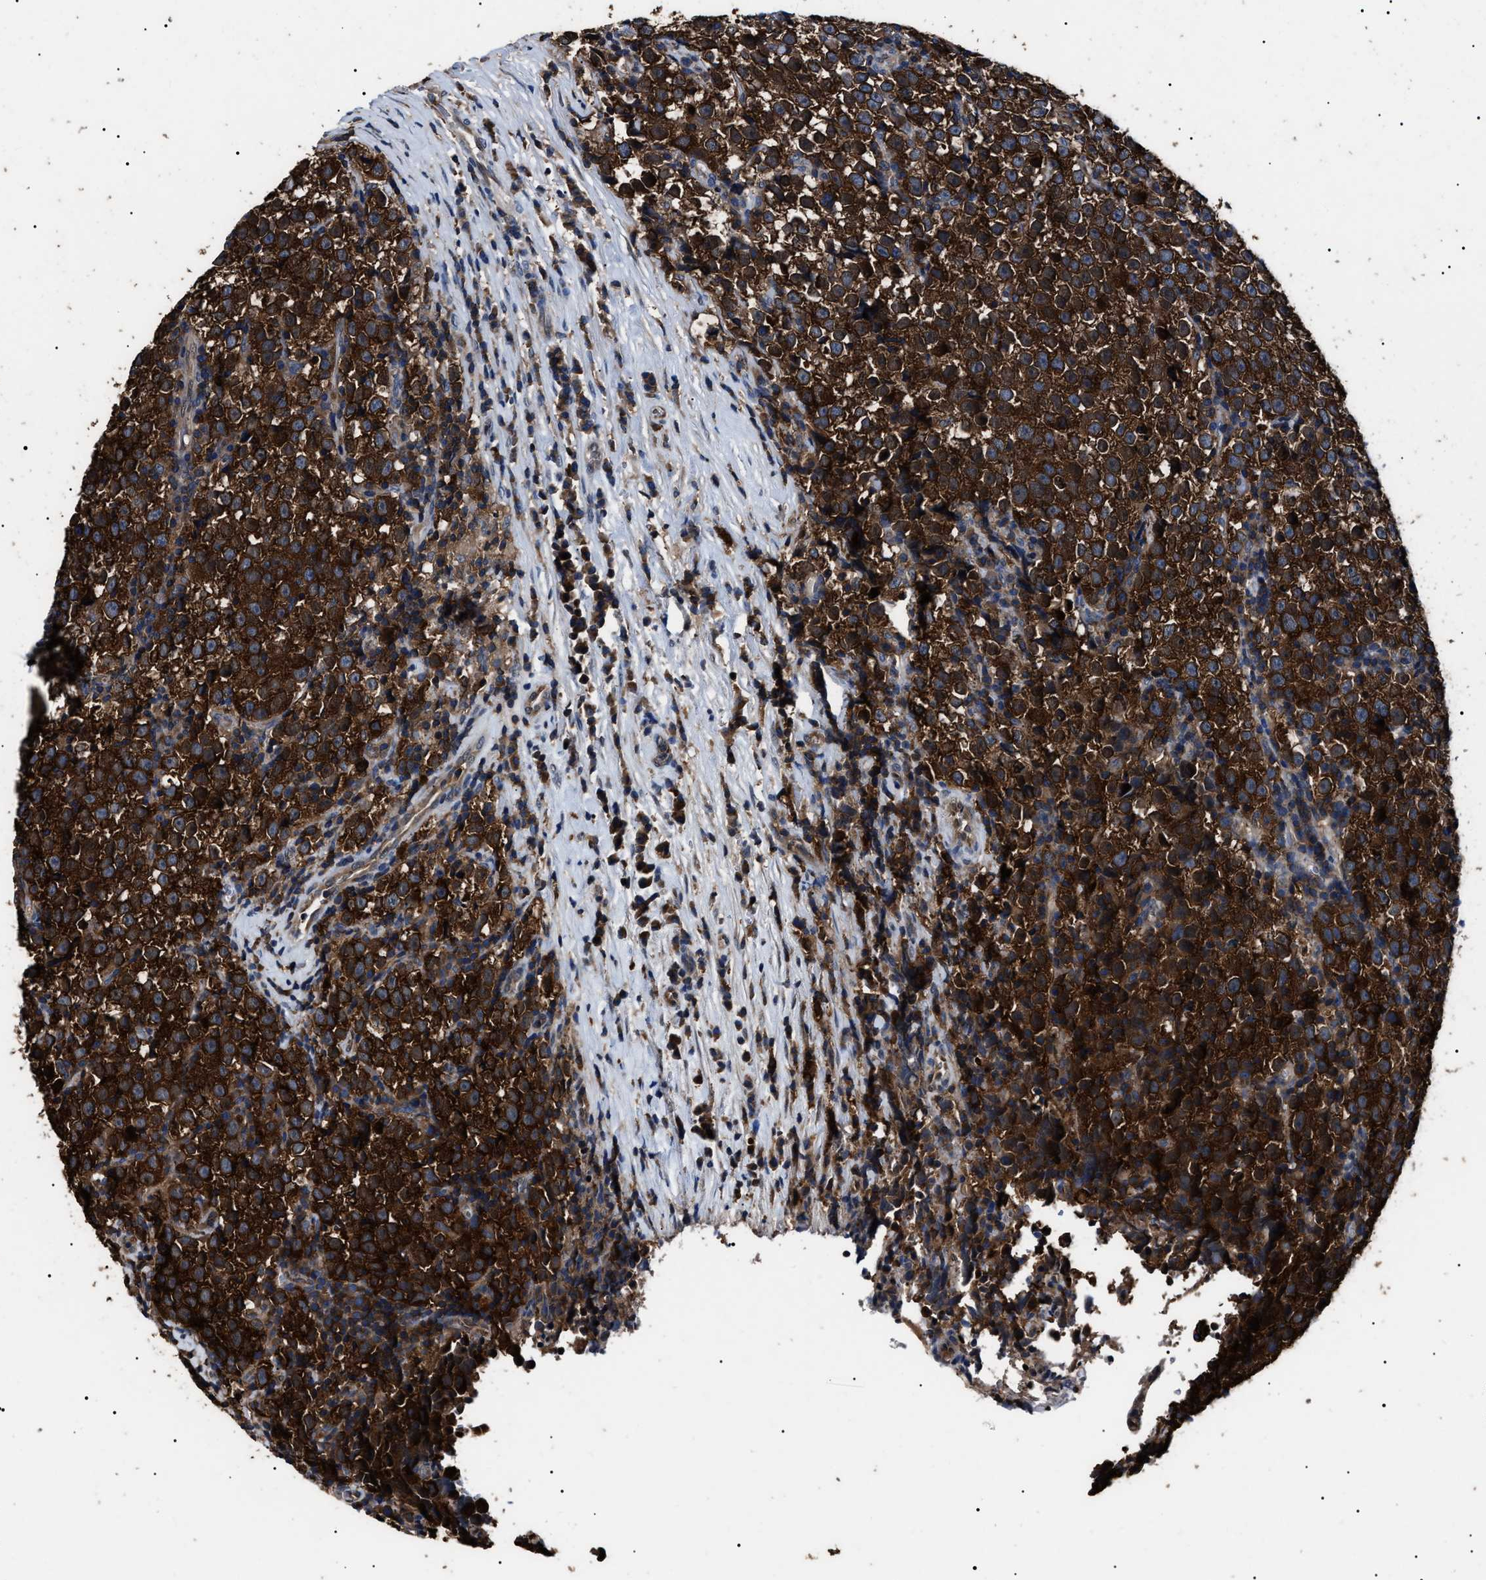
{"staining": {"intensity": "strong", "quantity": ">75%", "location": "cytoplasmic/membranous"}, "tissue": "testis cancer", "cell_type": "Tumor cells", "image_type": "cancer", "snomed": [{"axis": "morphology", "description": "Normal tissue, NOS"}, {"axis": "morphology", "description": "Seminoma, NOS"}, {"axis": "topography", "description": "Testis"}], "caption": "A brown stain highlights strong cytoplasmic/membranous staining of a protein in human seminoma (testis) tumor cells.", "gene": "CCT8", "patient": {"sex": "male", "age": 43}}